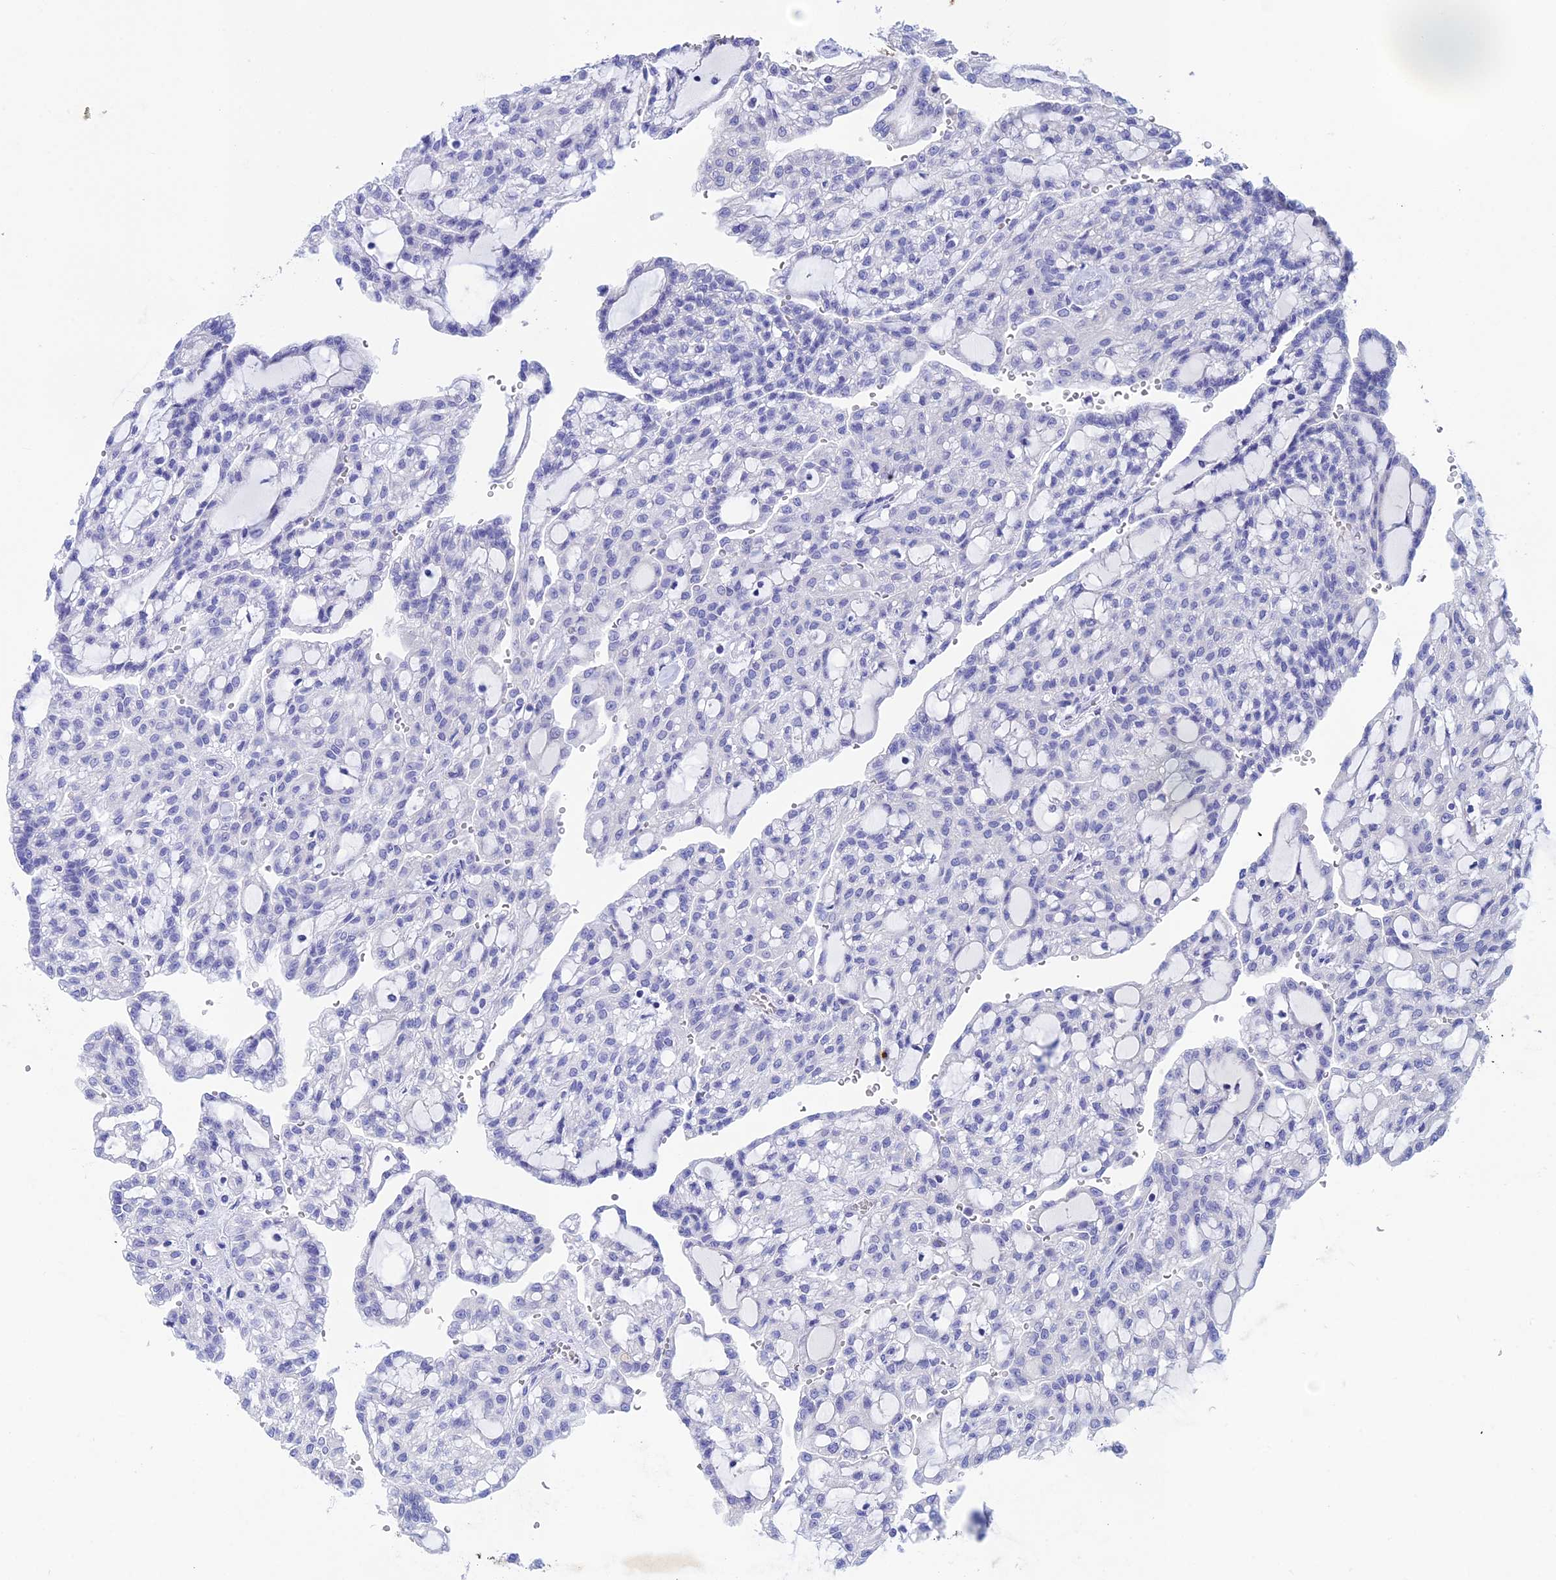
{"staining": {"intensity": "negative", "quantity": "none", "location": "none"}, "tissue": "renal cancer", "cell_type": "Tumor cells", "image_type": "cancer", "snomed": [{"axis": "morphology", "description": "Adenocarcinoma, NOS"}, {"axis": "topography", "description": "Kidney"}], "caption": "Renal cancer was stained to show a protein in brown. There is no significant staining in tumor cells.", "gene": "BTBD19", "patient": {"sex": "male", "age": 63}}